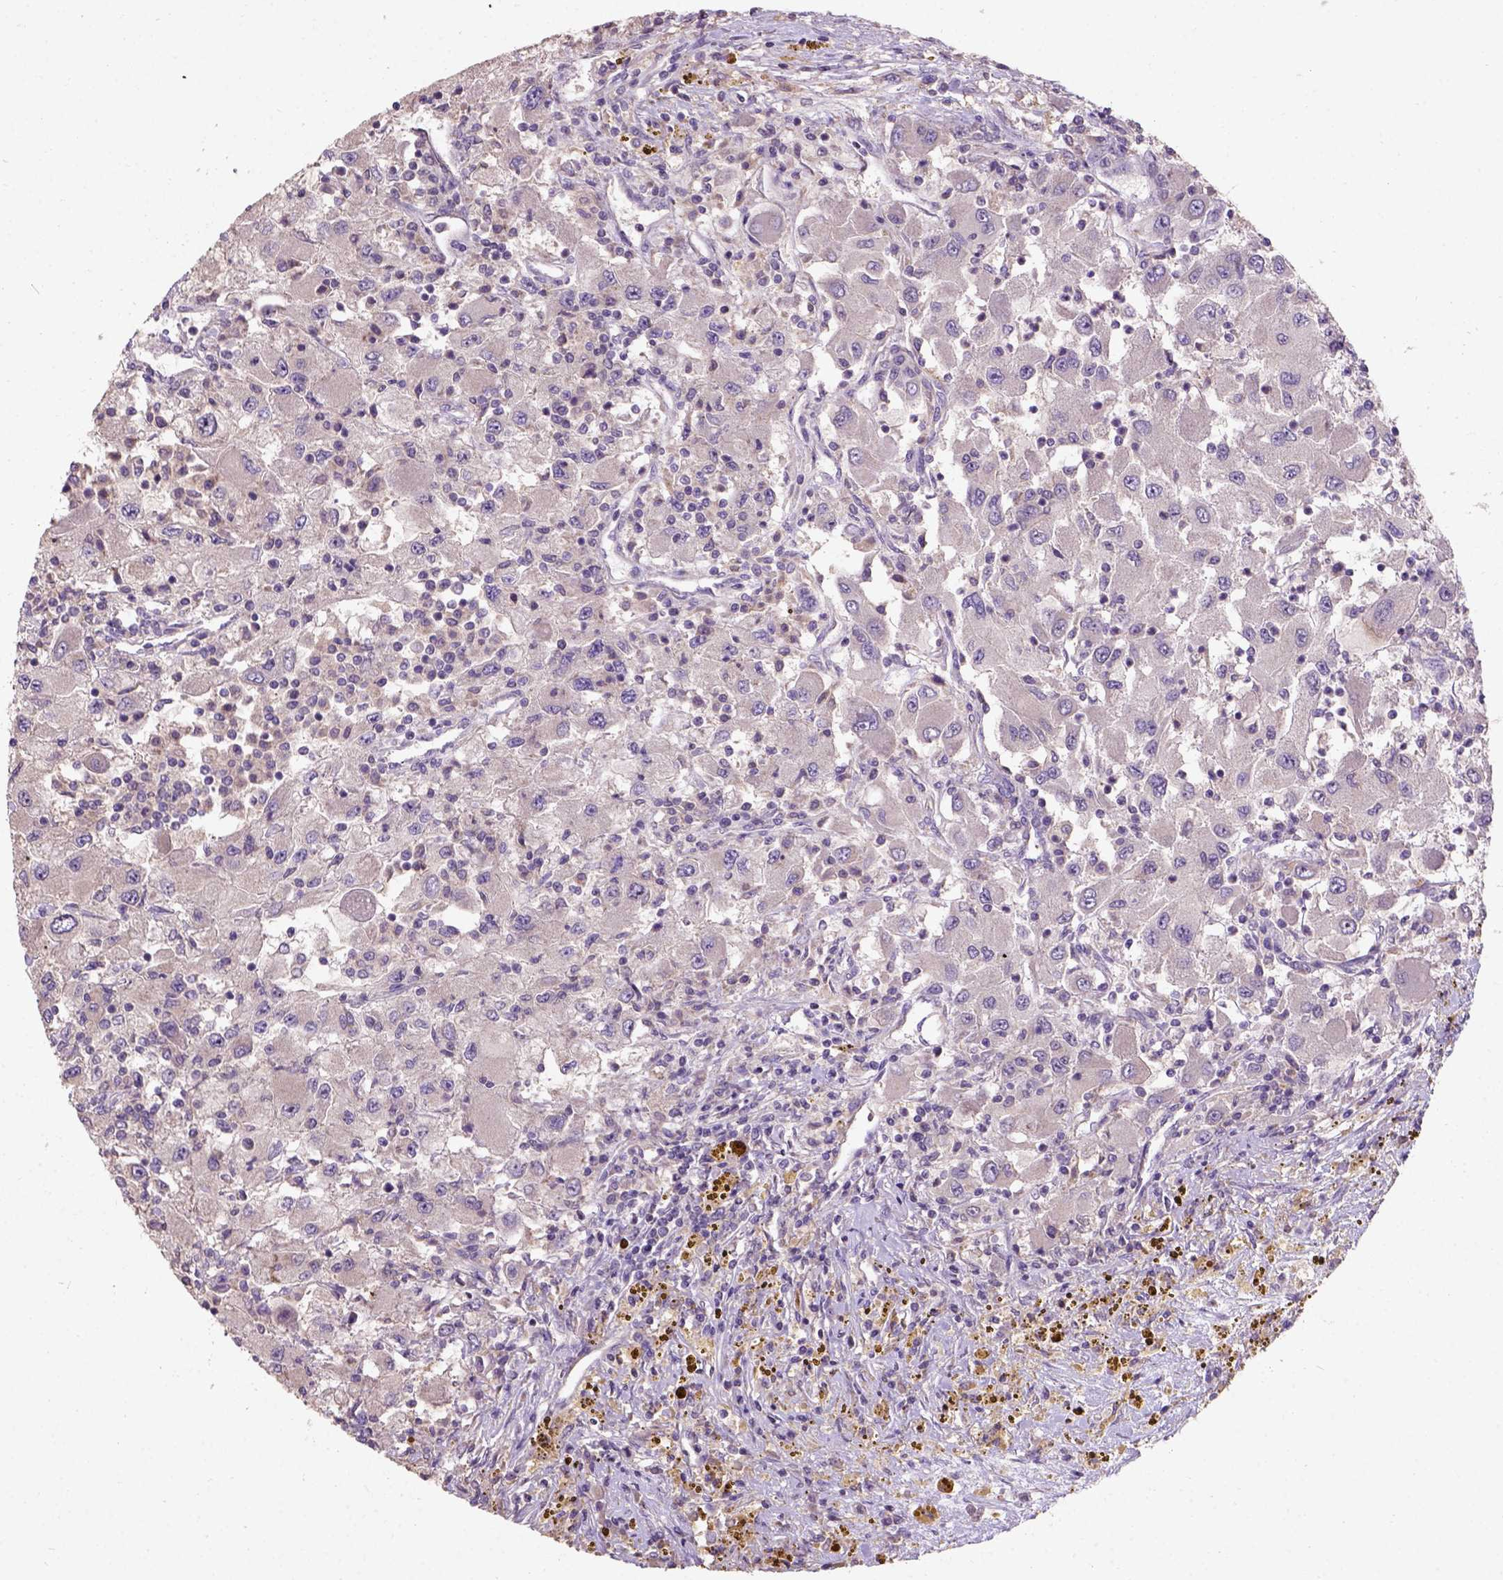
{"staining": {"intensity": "negative", "quantity": "none", "location": "none"}, "tissue": "renal cancer", "cell_type": "Tumor cells", "image_type": "cancer", "snomed": [{"axis": "morphology", "description": "Adenocarcinoma, NOS"}, {"axis": "topography", "description": "Kidney"}], "caption": "Immunohistochemistry (IHC) of human renal adenocarcinoma demonstrates no staining in tumor cells.", "gene": "KBTBD8", "patient": {"sex": "female", "age": 67}}